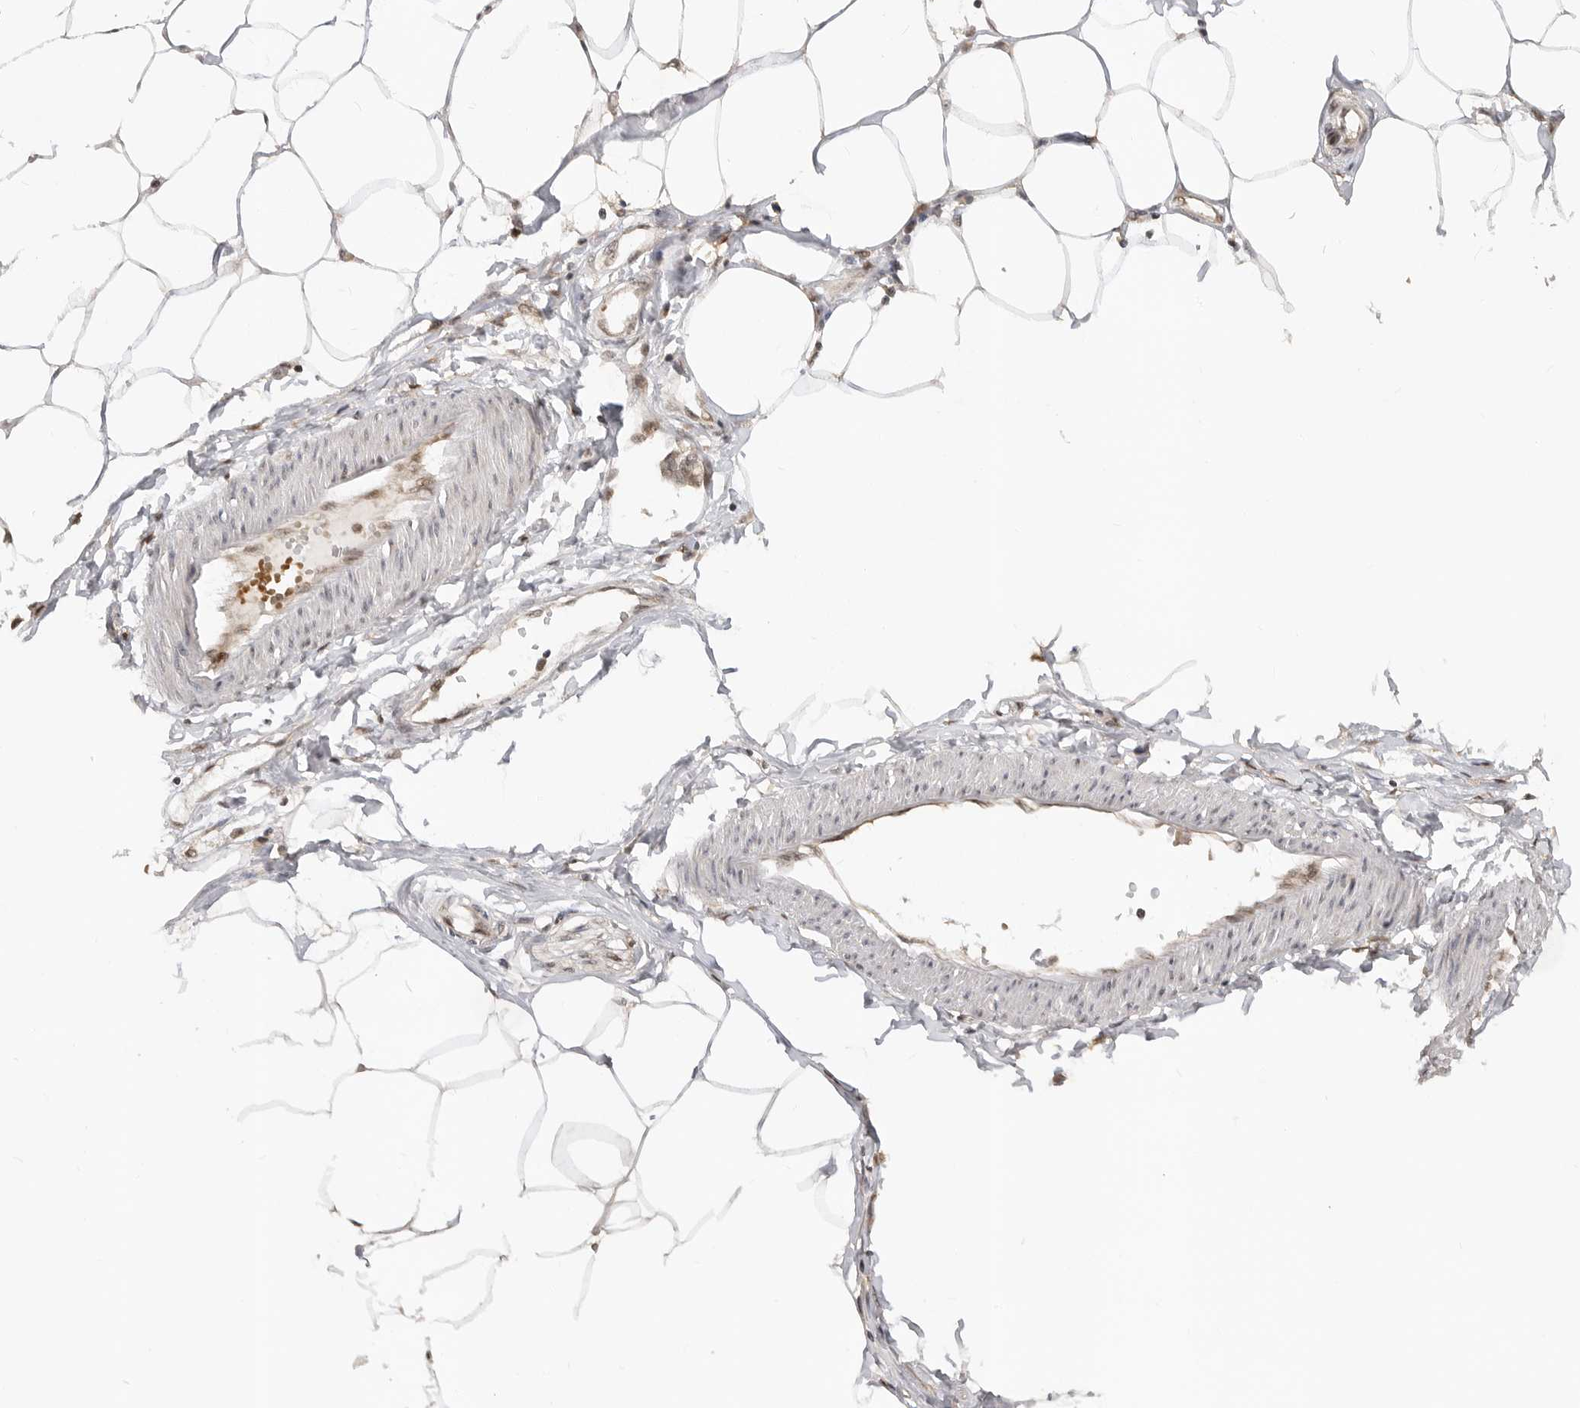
{"staining": {"intensity": "negative", "quantity": "none", "location": "none"}, "tissue": "adipose tissue", "cell_type": "Adipocytes", "image_type": "normal", "snomed": [{"axis": "morphology", "description": "Normal tissue, NOS"}, {"axis": "morphology", "description": "Adenocarcinoma, NOS"}, {"axis": "topography", "description": "Colon"}, {"axis": "topography", "description": "Peripheral nerve tissue"}], "caption": "Immunohistochemistry micrograph of normal adipose tissue: human adipose tissue stained with DAB (3,3'-diaminobenzidine) exhibits no significant protein positivity in adipocytes.", "gene": "ALKAL1", "patient": {"sex": "male", "age": 14}}